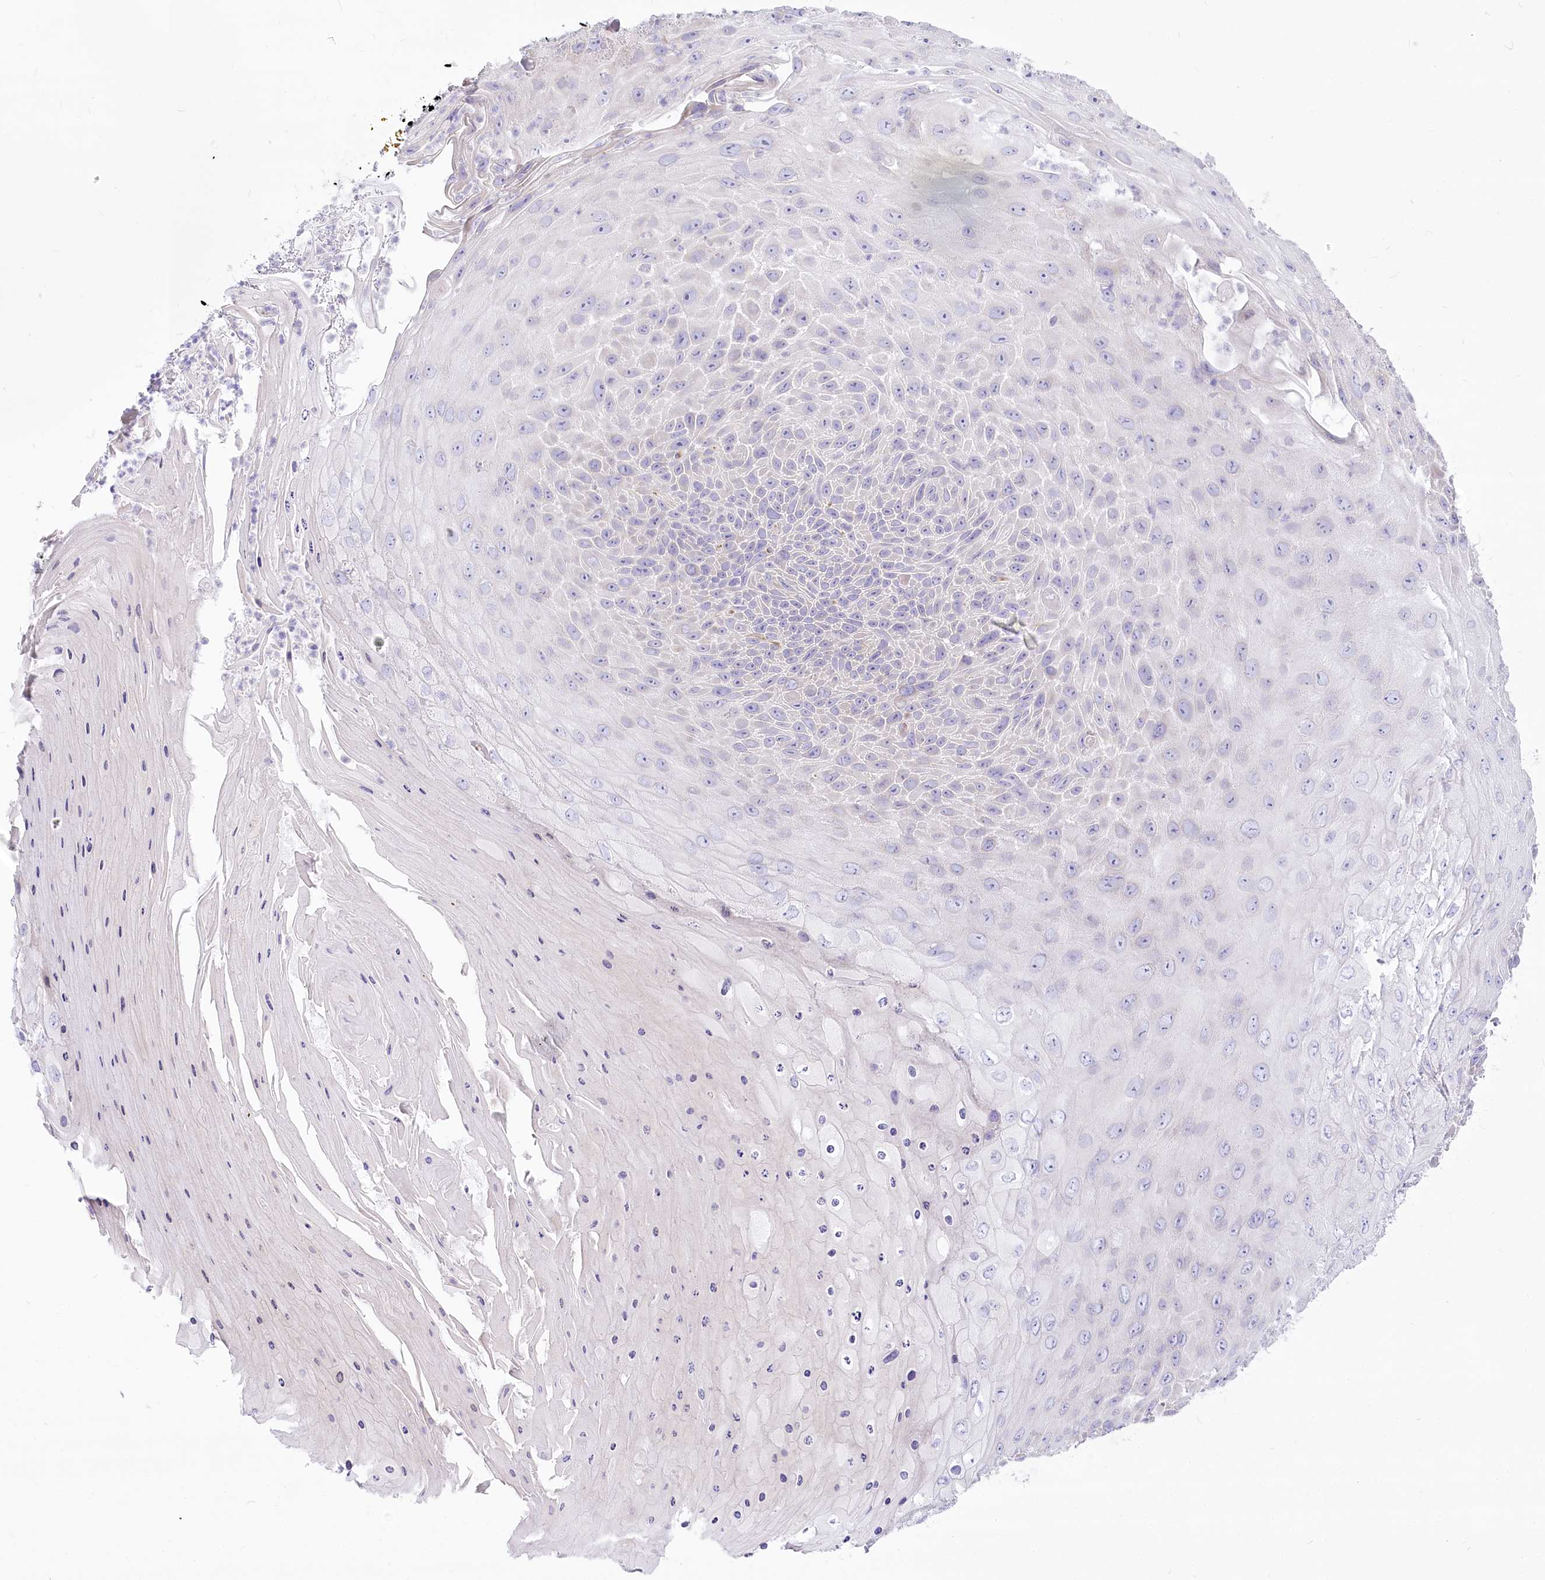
{"staining": {"intensity": "negative", "quantity": "none", "location": "none"}, "tissue": "skin cancer", "cell_type": "Tumor cells", "image_type": "cancer", "snomed": [{"axis": "morphology", "description": "Squamous cell carcinoma, NOS"}, {"axis": "topography", "description": "Skin"}], "caption": "Tumor cells show no significant protein positivity in skin cancer (squamous cell carcinoma).", "gene": "STT3B", "patient": {"sex": "female", "age": 88}}